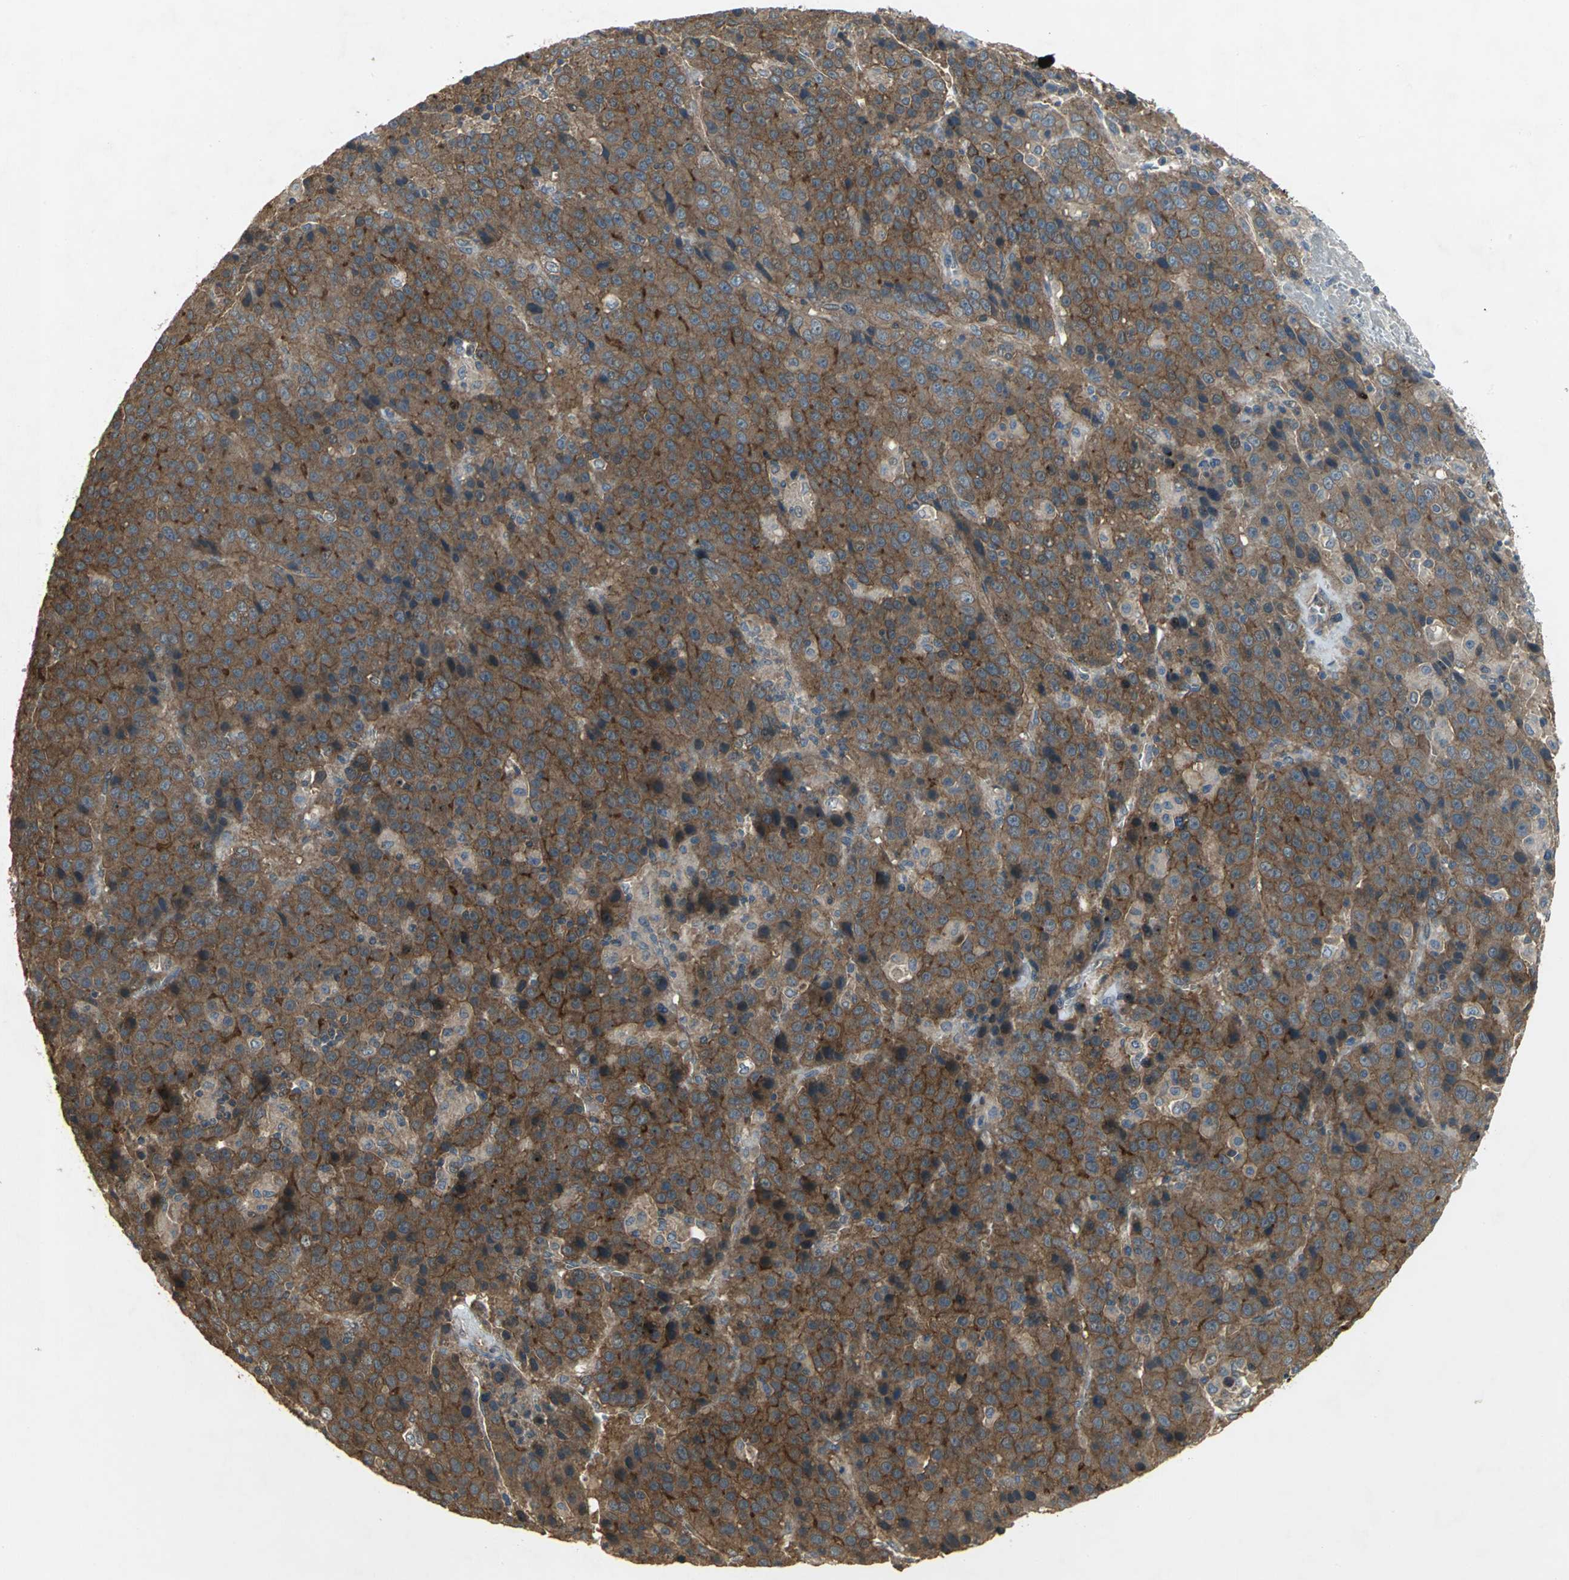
{"staining": {"intensity": "moderate", "quantity": ">75%", "location": "cytoplasmic/membranous"}, "tissue": "liver cancer", "cell_type": "Tumor cells", "image_type": "cancer", "snomed": [{"axis": "morphology", "description": "Carcinoma, Hepatocellular, NOS"}, {"axis": "topography", "description": "Liver"}], "caption": "There is medium levels of moderate cytoplasmic/membranous staining in tumor cells of liver hepatocellular carcinoma, as demonstrated by immunohistochemical staining (brown color).", "gene": "MET", "patient": {"sex": "female", "age": 53}}